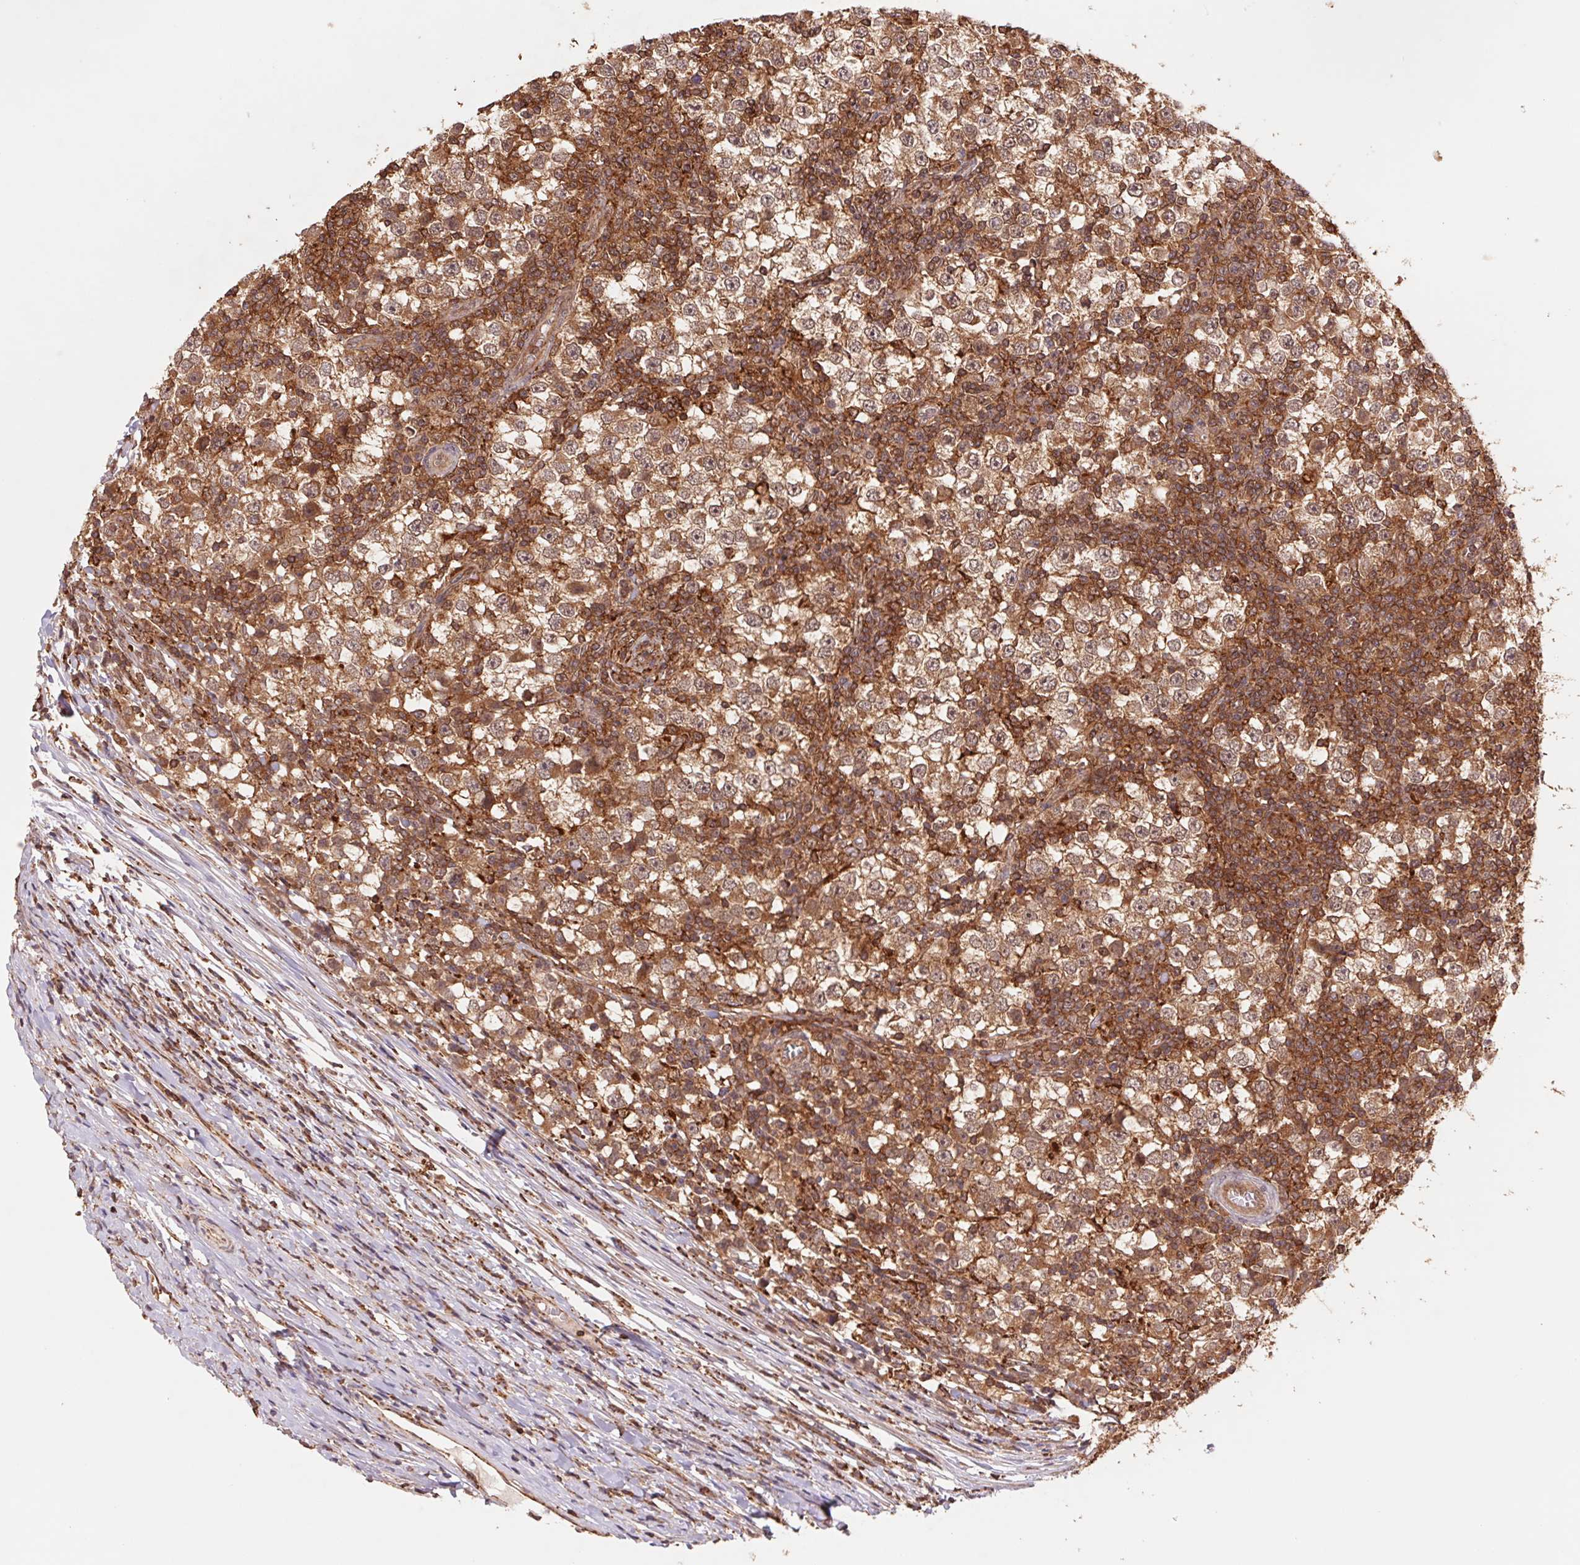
{"staining": {"intensity": "moderate", "quantity": ">75%", "location": "cytoplasmic/membranous"}, "tissue": "testis cancer", "cell_type": "Tumor cells", "image_type": "cancer", "snomed": [{"axis": "morphology", "description": "Seminoma, NOS"}, {"axis": "topography", "description": "Testis"}], "caption": "A high-resolution histopathology image shows immunohistochemistry staining of testis cancer (seminoma), which exhibits moderate cytoplasmic/membranous staining in about >75% of tumor cells.", "gene": "URM1", "patient": {"sex": "male", "age": 65}}